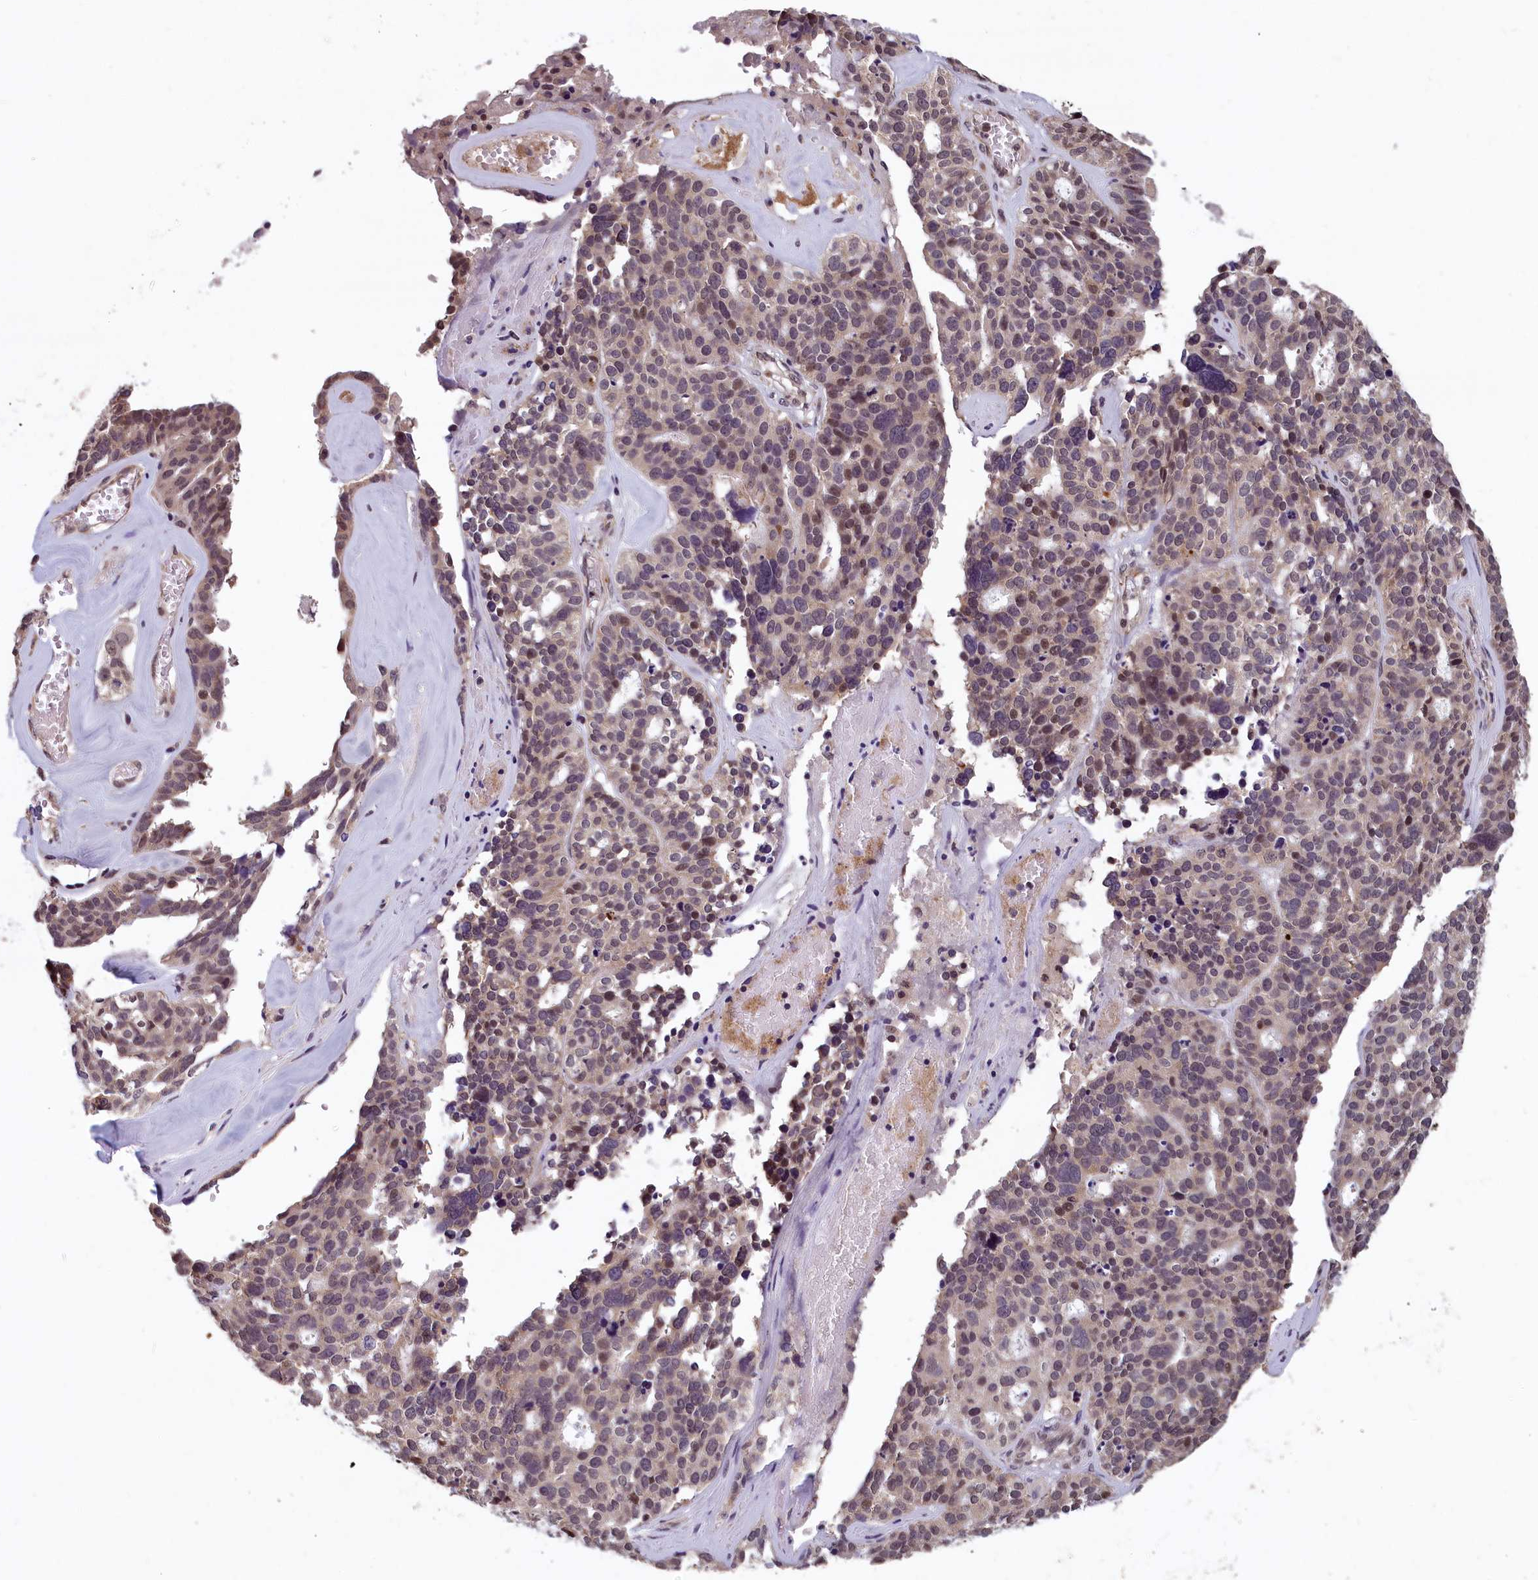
{"staining": {"intensity": "weak", "quantity": ">75%", "location": "nuclear"}, "tissue": "ovarian cancer", "cell_type": "Tumor cells", "image_type": "cancer", "snomed": [{"axis": "morphology", "description": "Cystadenocarcinoma, serous, NOS"}, {"axis": "topography", "description": "Ovary"}], "caption": "High-power microscopy captured an immunohistochemistry (IHC) micrograph of ovarian cancer (serous cystadenocarcinoma), revealing weak nuclear expression in approximately >75% of tumor cells.", "gene": "KCNK6", "patient": {"sex": "female", "age": 59}}